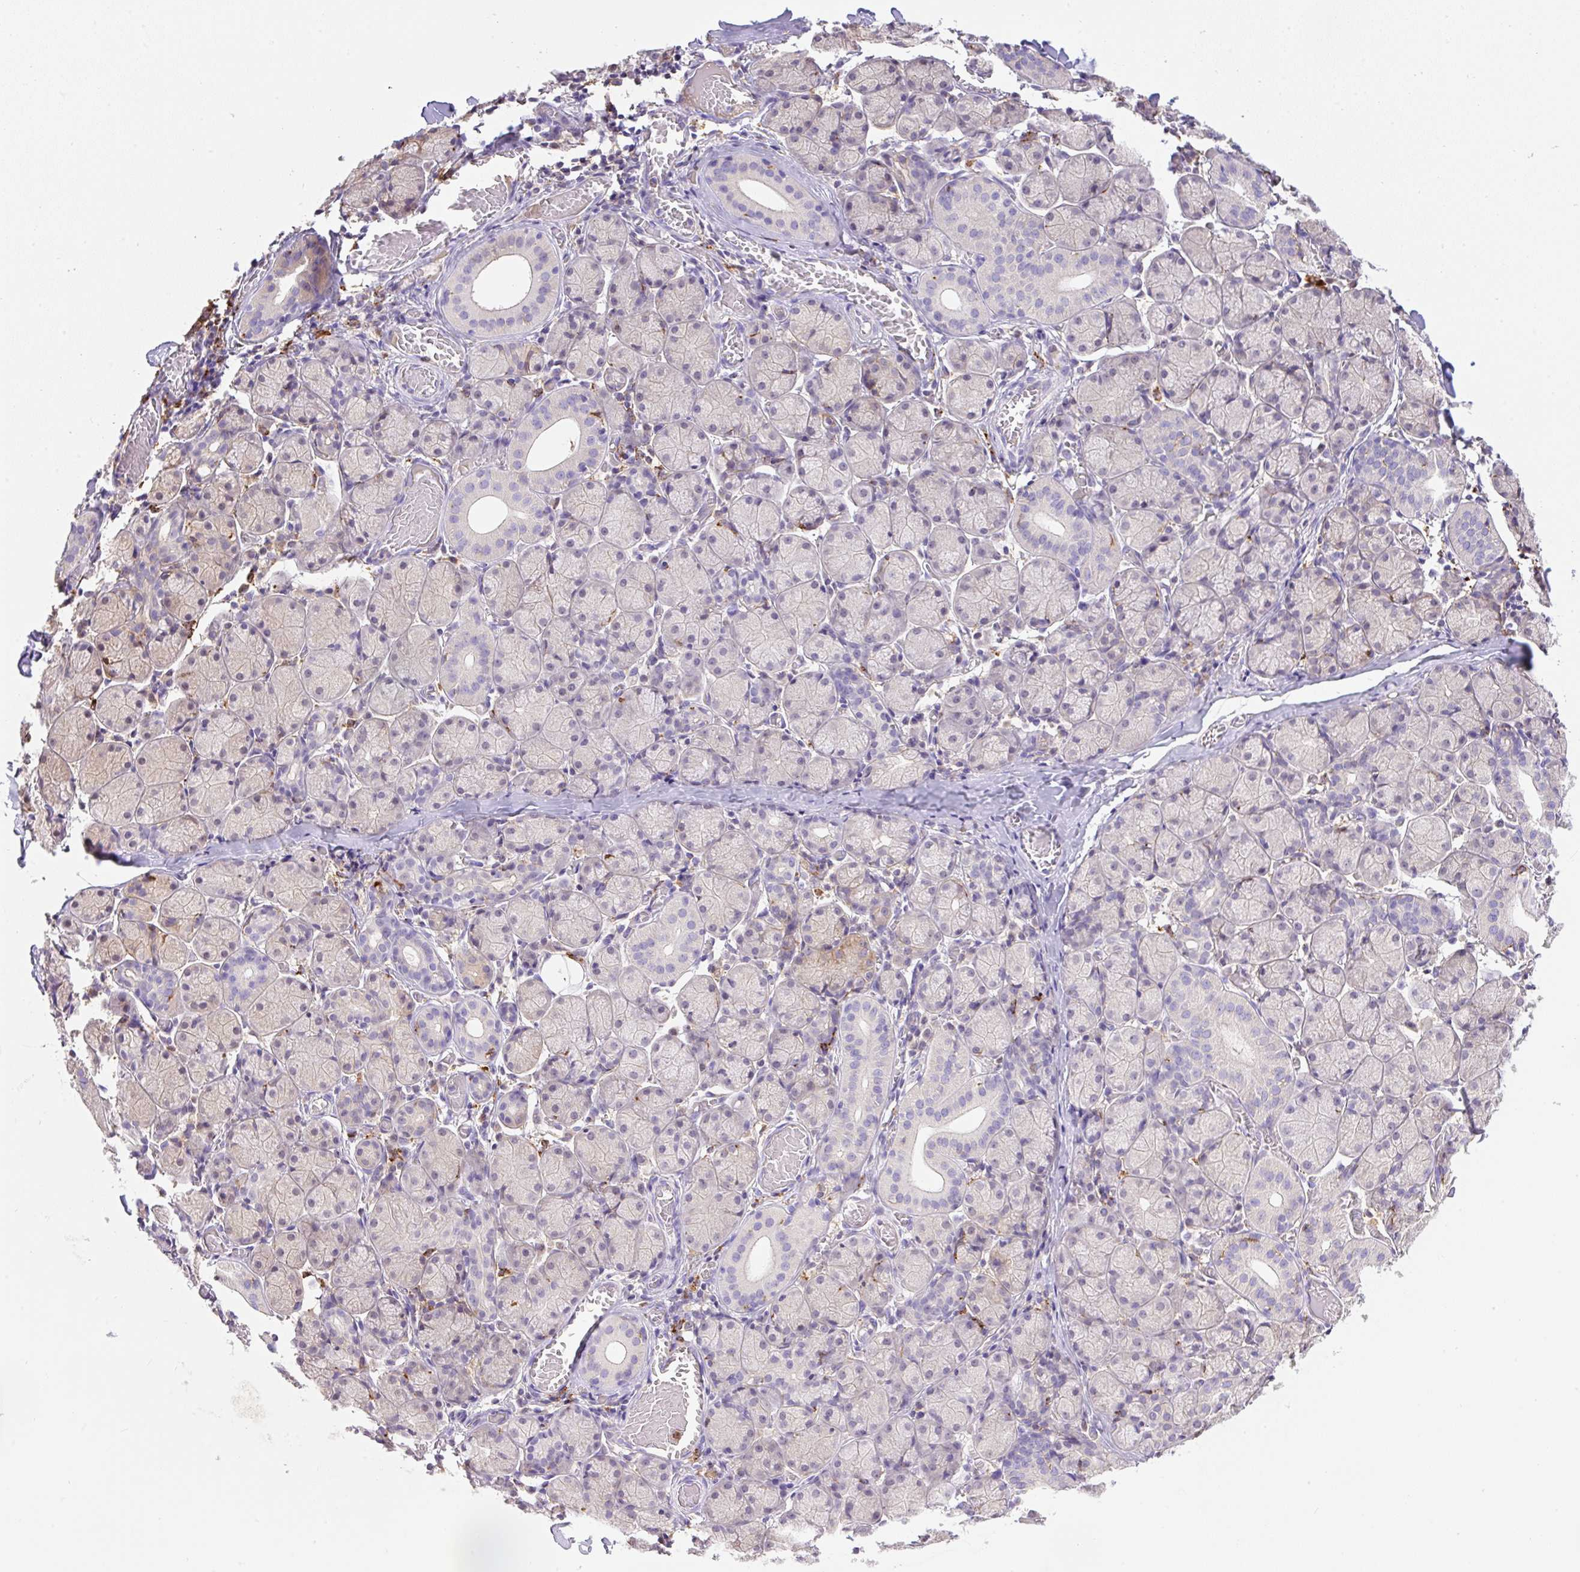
{"staining": {"intensity": "weak", "quantity": "<25%", "location": "cytoplasmic/membranous"}, "tissue": "salivary gland", "cell_type": "Glandular cells", "image_type": "normal", "snomed": [{"axis": "morphology", "description": "Normal tissue, NOS"}, {"axis": "topography", "description": "Salivary gland"}], "caption": "Immunohistochemical staining of normal salivary gland exhibits no significant positivity in glandular cells.", "gene": "TDRD15", "patient": {"sex": "female", "age": 24}}